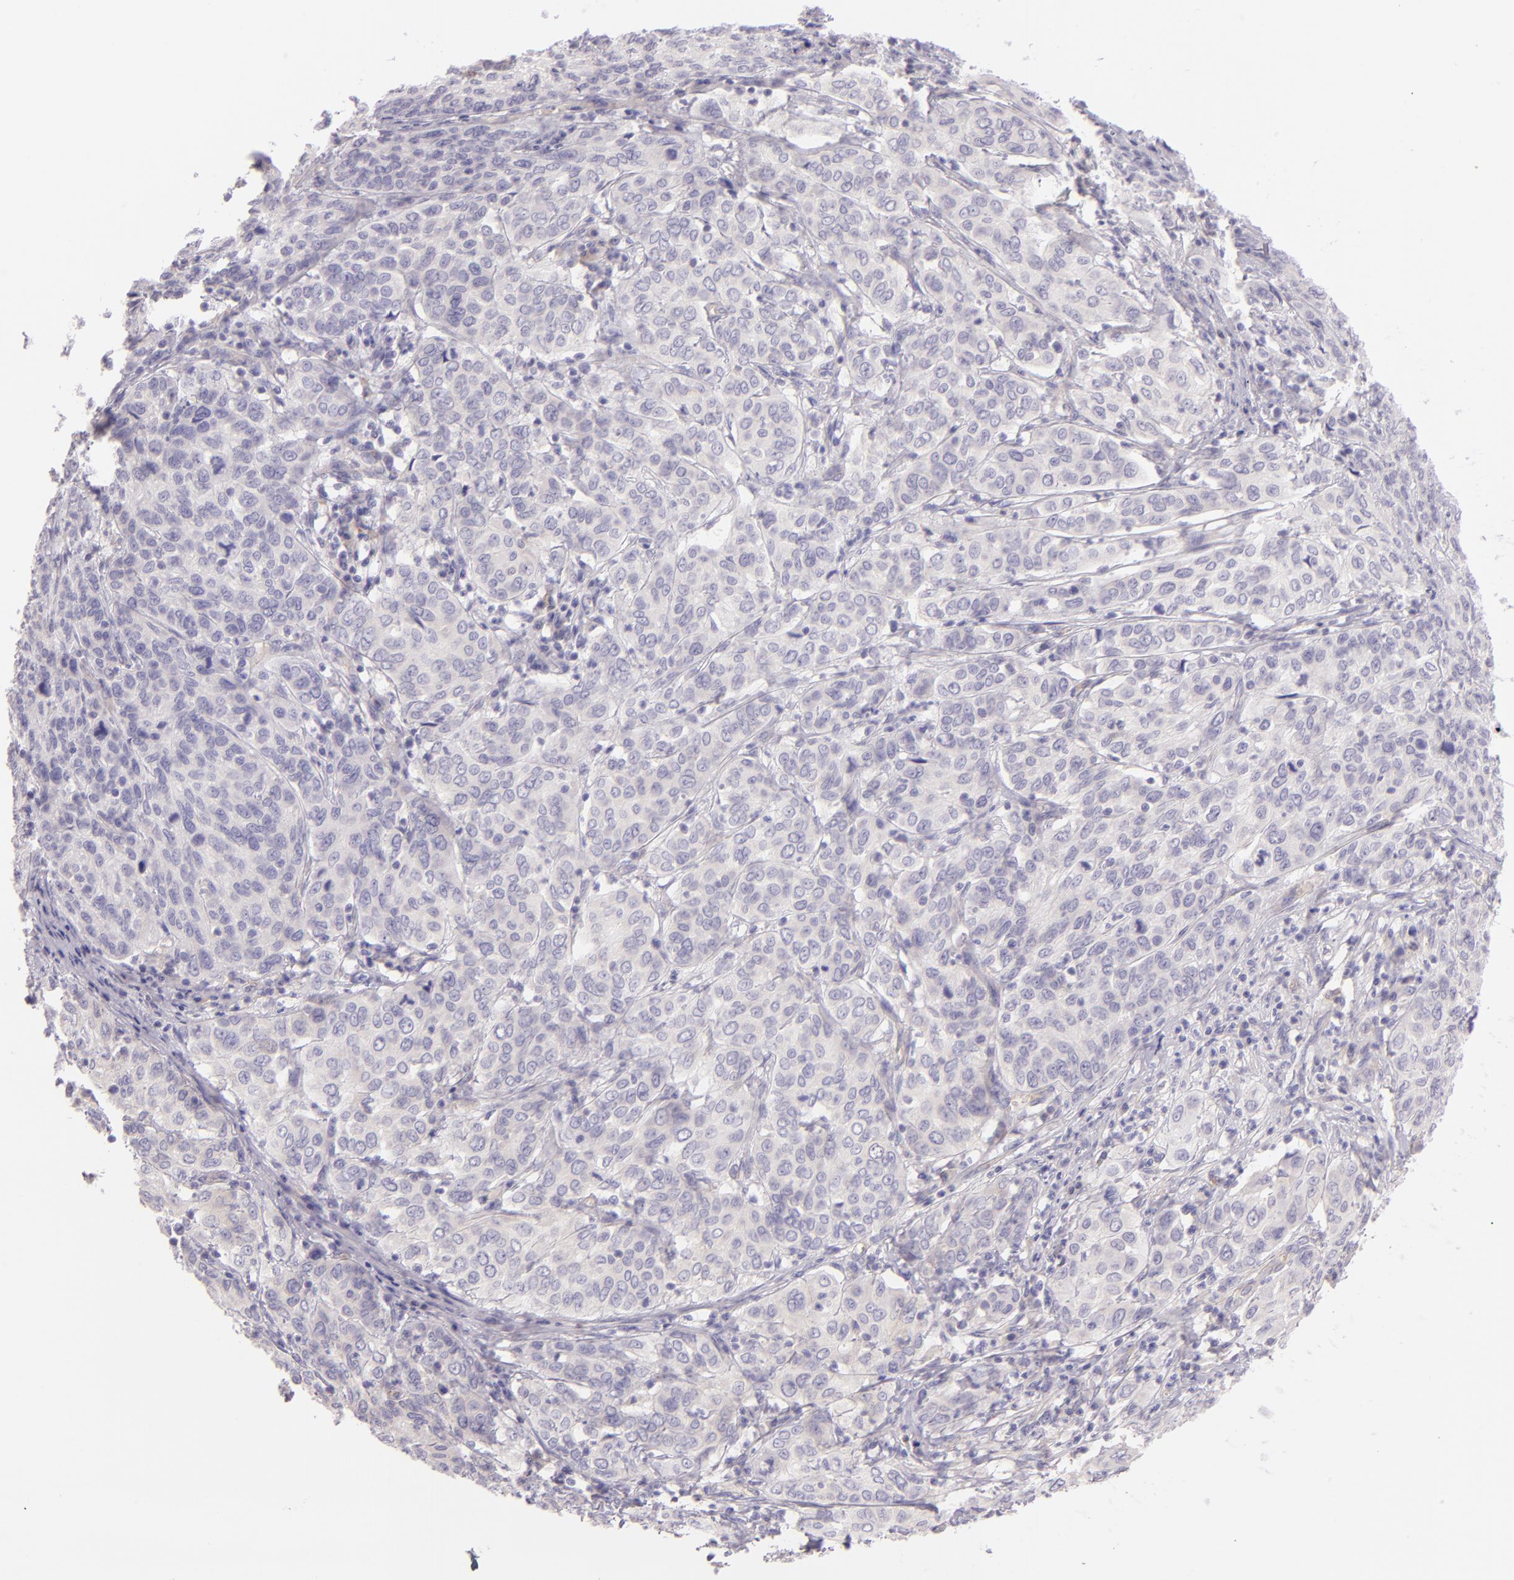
{"staining": {"intensity": "negative", "quantity": "none", "location": "none"}, "tissue": "cervical cancer", "cell_type": "Tumor cells", "image_type": "cancer", "snomed": [{"axis": "morphology", "description": "Squamous cell carcinoma, NOS"}, {"axis": "topography", "description": "Cervix"}], "caption": "Immunohistochemistry (IHC) image of human cervical cancer (squamous cell carcinoma) stained for a protein (brown), which reveals no positivity in tumor cells.", "gene": "ZC3H7B", "patient": {"sex": "female", "age": 38}}